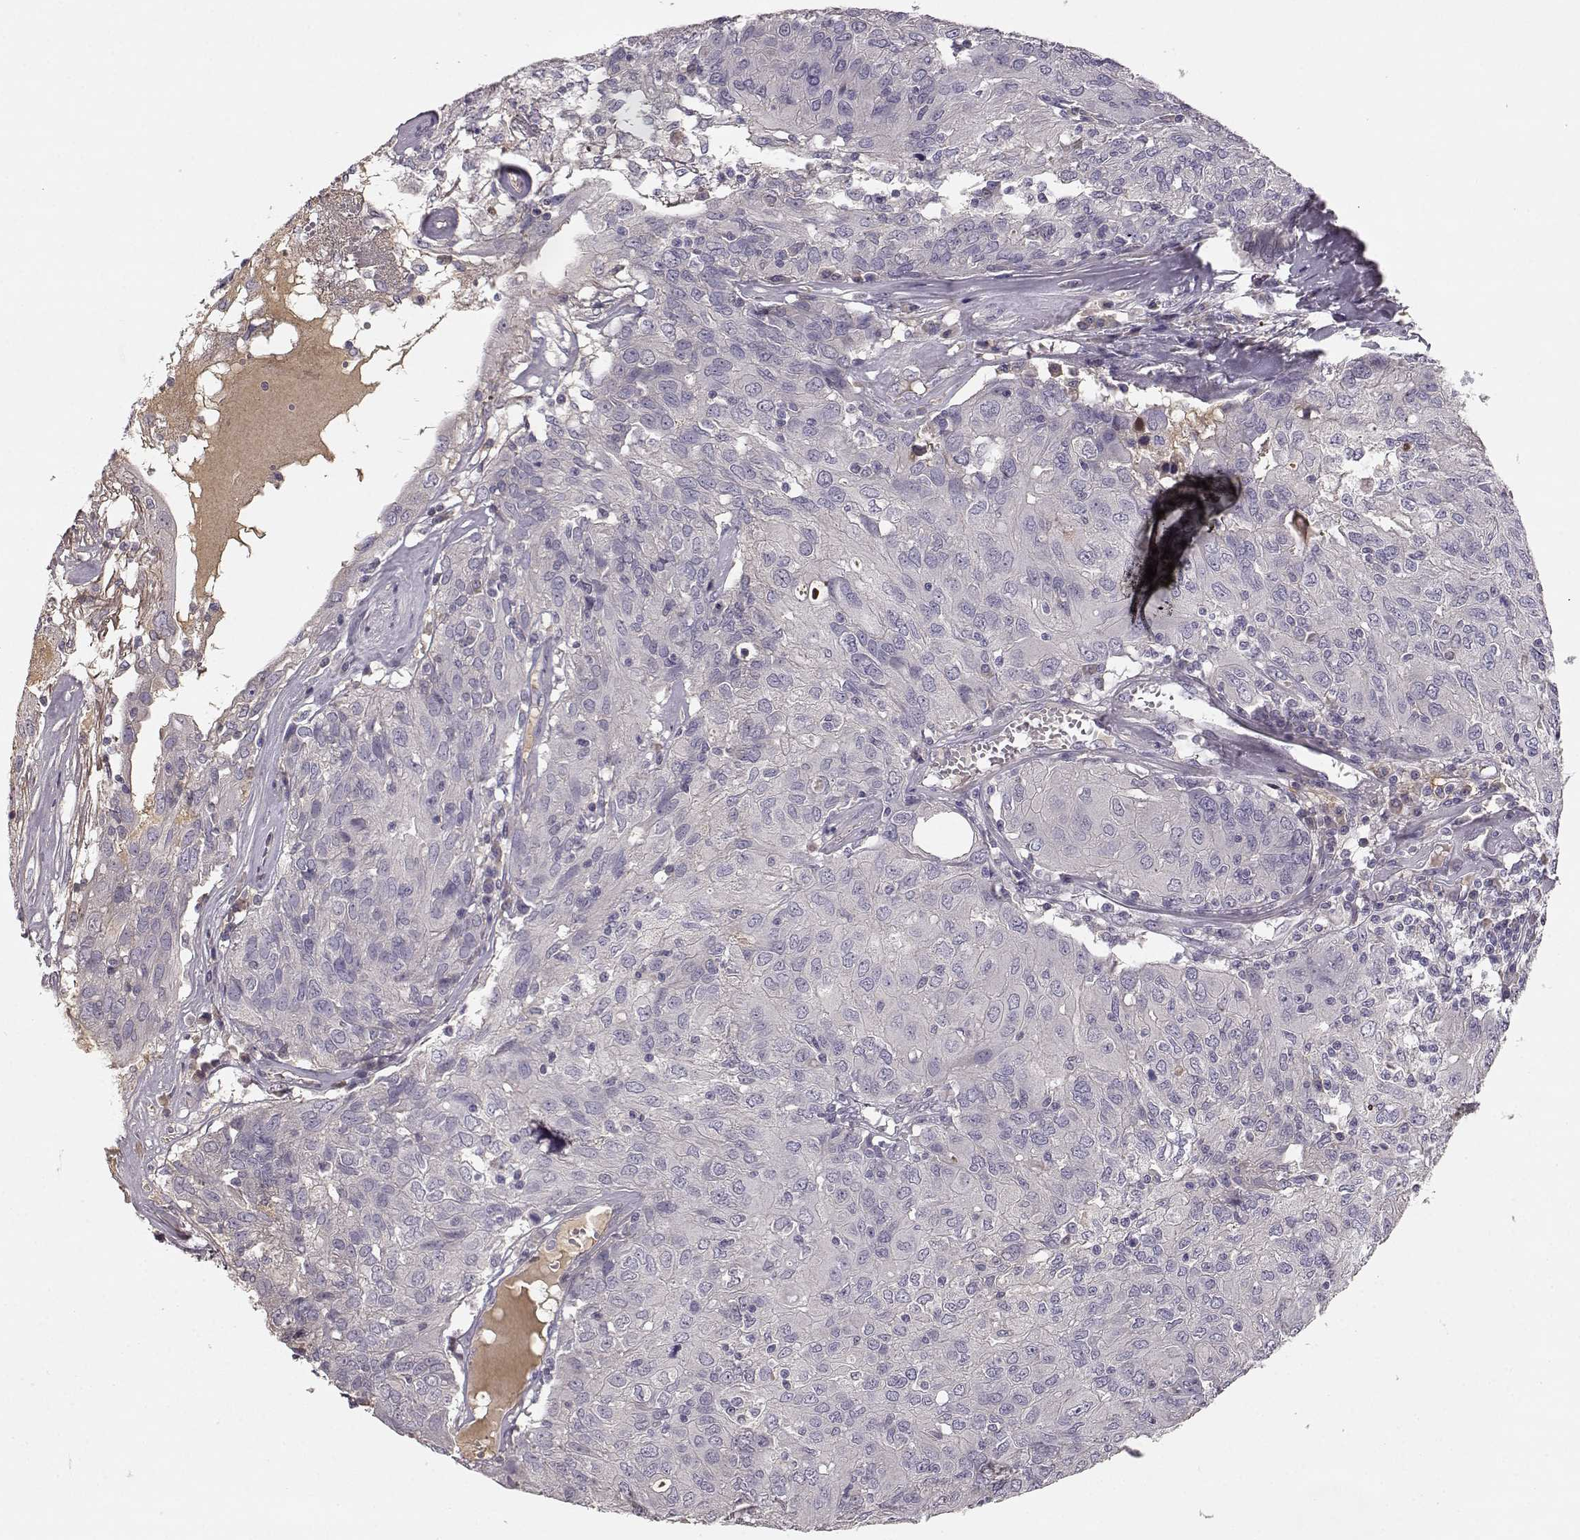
{"staining": {"intensity": "negative", "quantity": "none", "location": "none"}, "tissue": "ovarian cancer", "cell_type": "Tumor cells", "image_type": "cancer", "snomed": [{"axis": "morphology", "description": "Carcinoma, endometroid"}, {"axis": "topography", "description": "Ovary"}], "caption": "Photomicrograph shows no significant protein staining in tumor cells of ovarian cancer. The staining was performed using DAB to visualize the protein expression in brown, while the nuclei were stained in blue with hematoxylin (Magnification: 20x).", "gene": "YJEFN3", "patient": {"sex": "female", "age": 50}}